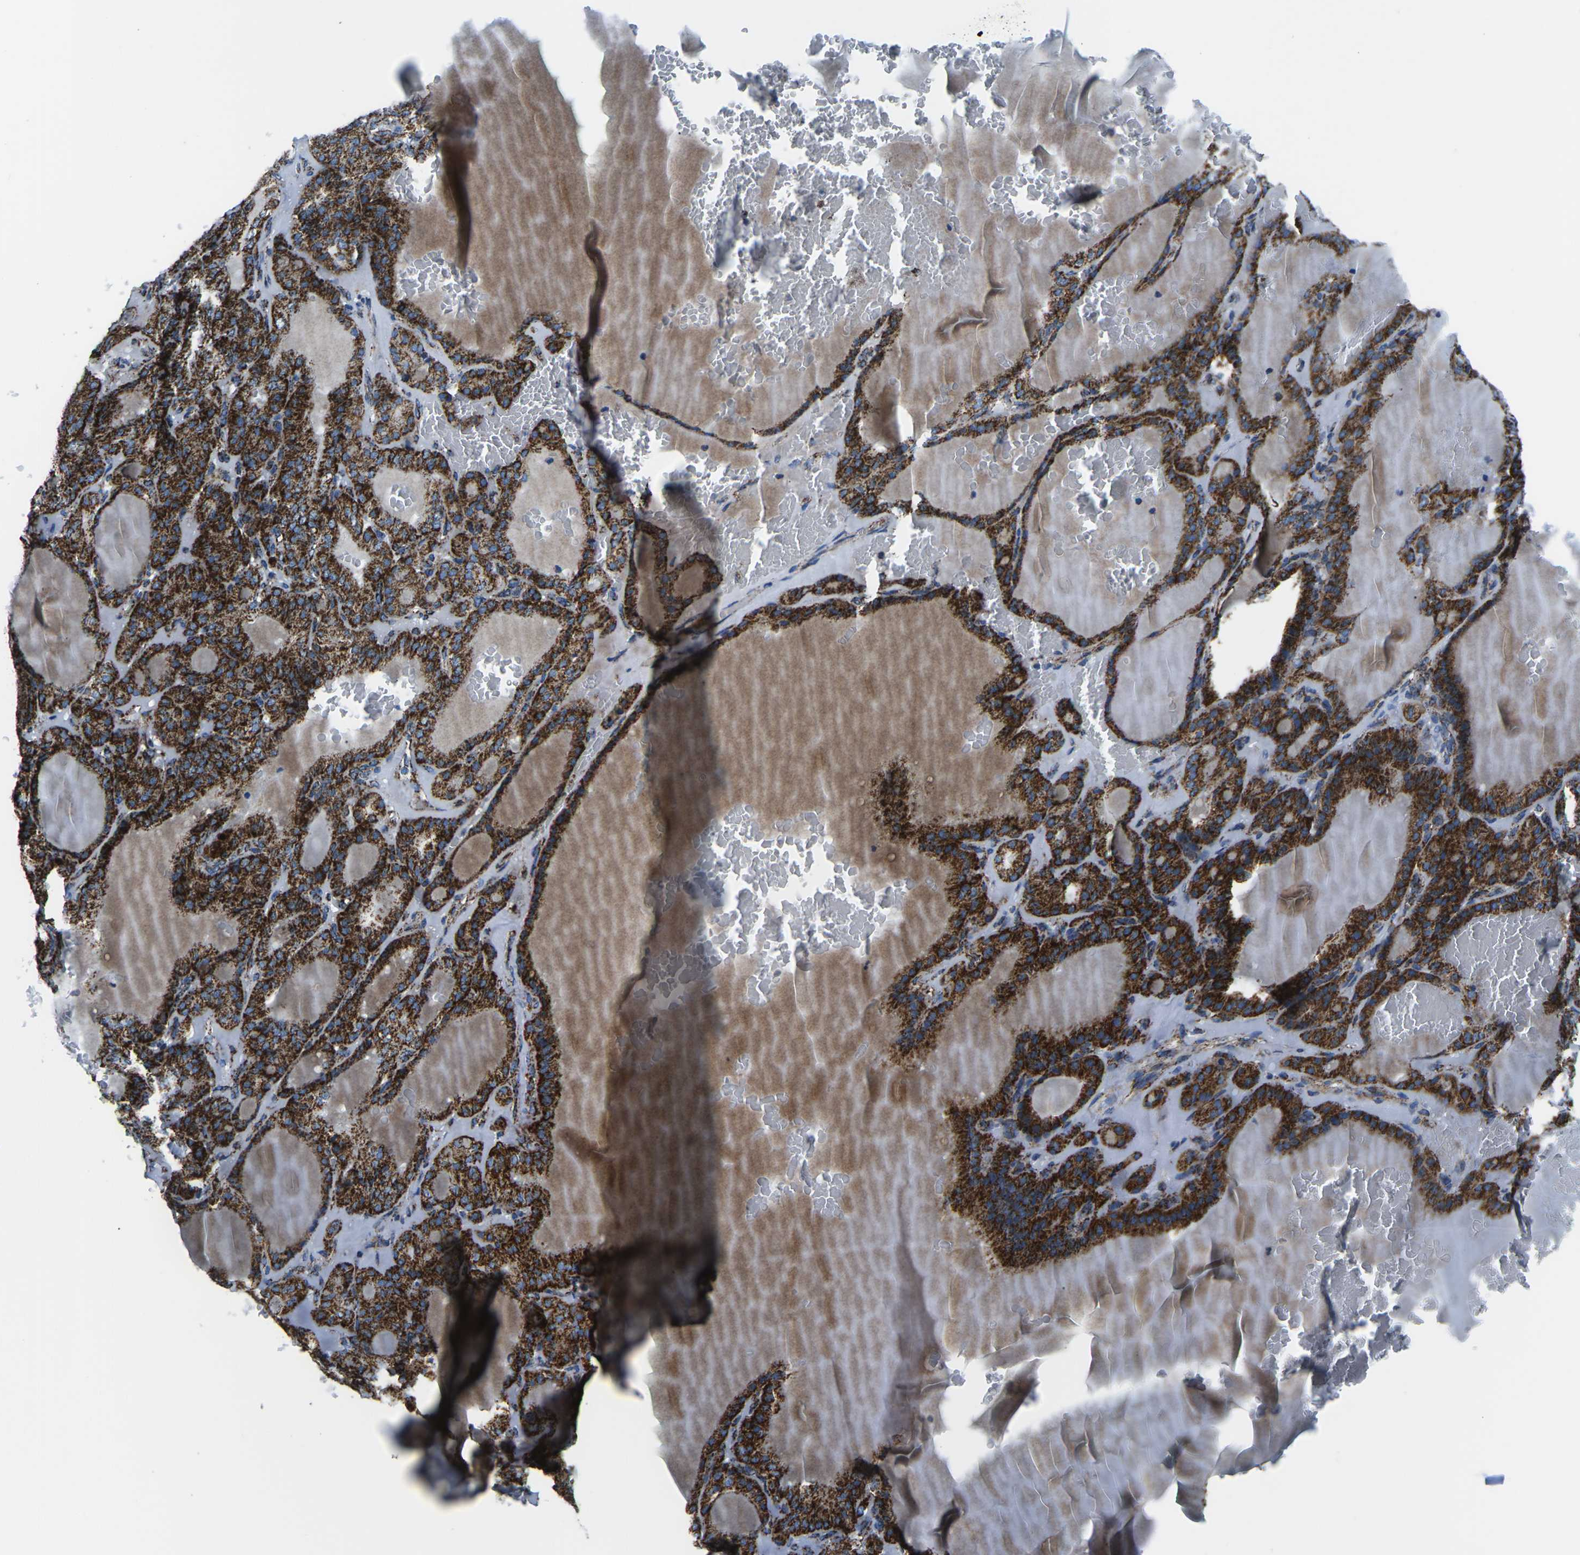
{"staining": {"intensity": "strong", "quantity": ">75%", "location": "cytoplasmic/membranous"}, "tissue": "thyroid gland", "cell_type": "Glandular cells", "image_type": "normal", "snomed": [{"axis": "morphology", "description": "Normal tissue, NOS"}, {"axis": "topography", "description": "Thyroid gland"}], "caption": "Thyroid gland stained for a protein shows strong cytoplasmic/membranous positivity in glandular cells. (DAB IHC with brightfield microscopy, high magnification).", "gene": "MT", "patient": {"sex": "female", "age": 28}}